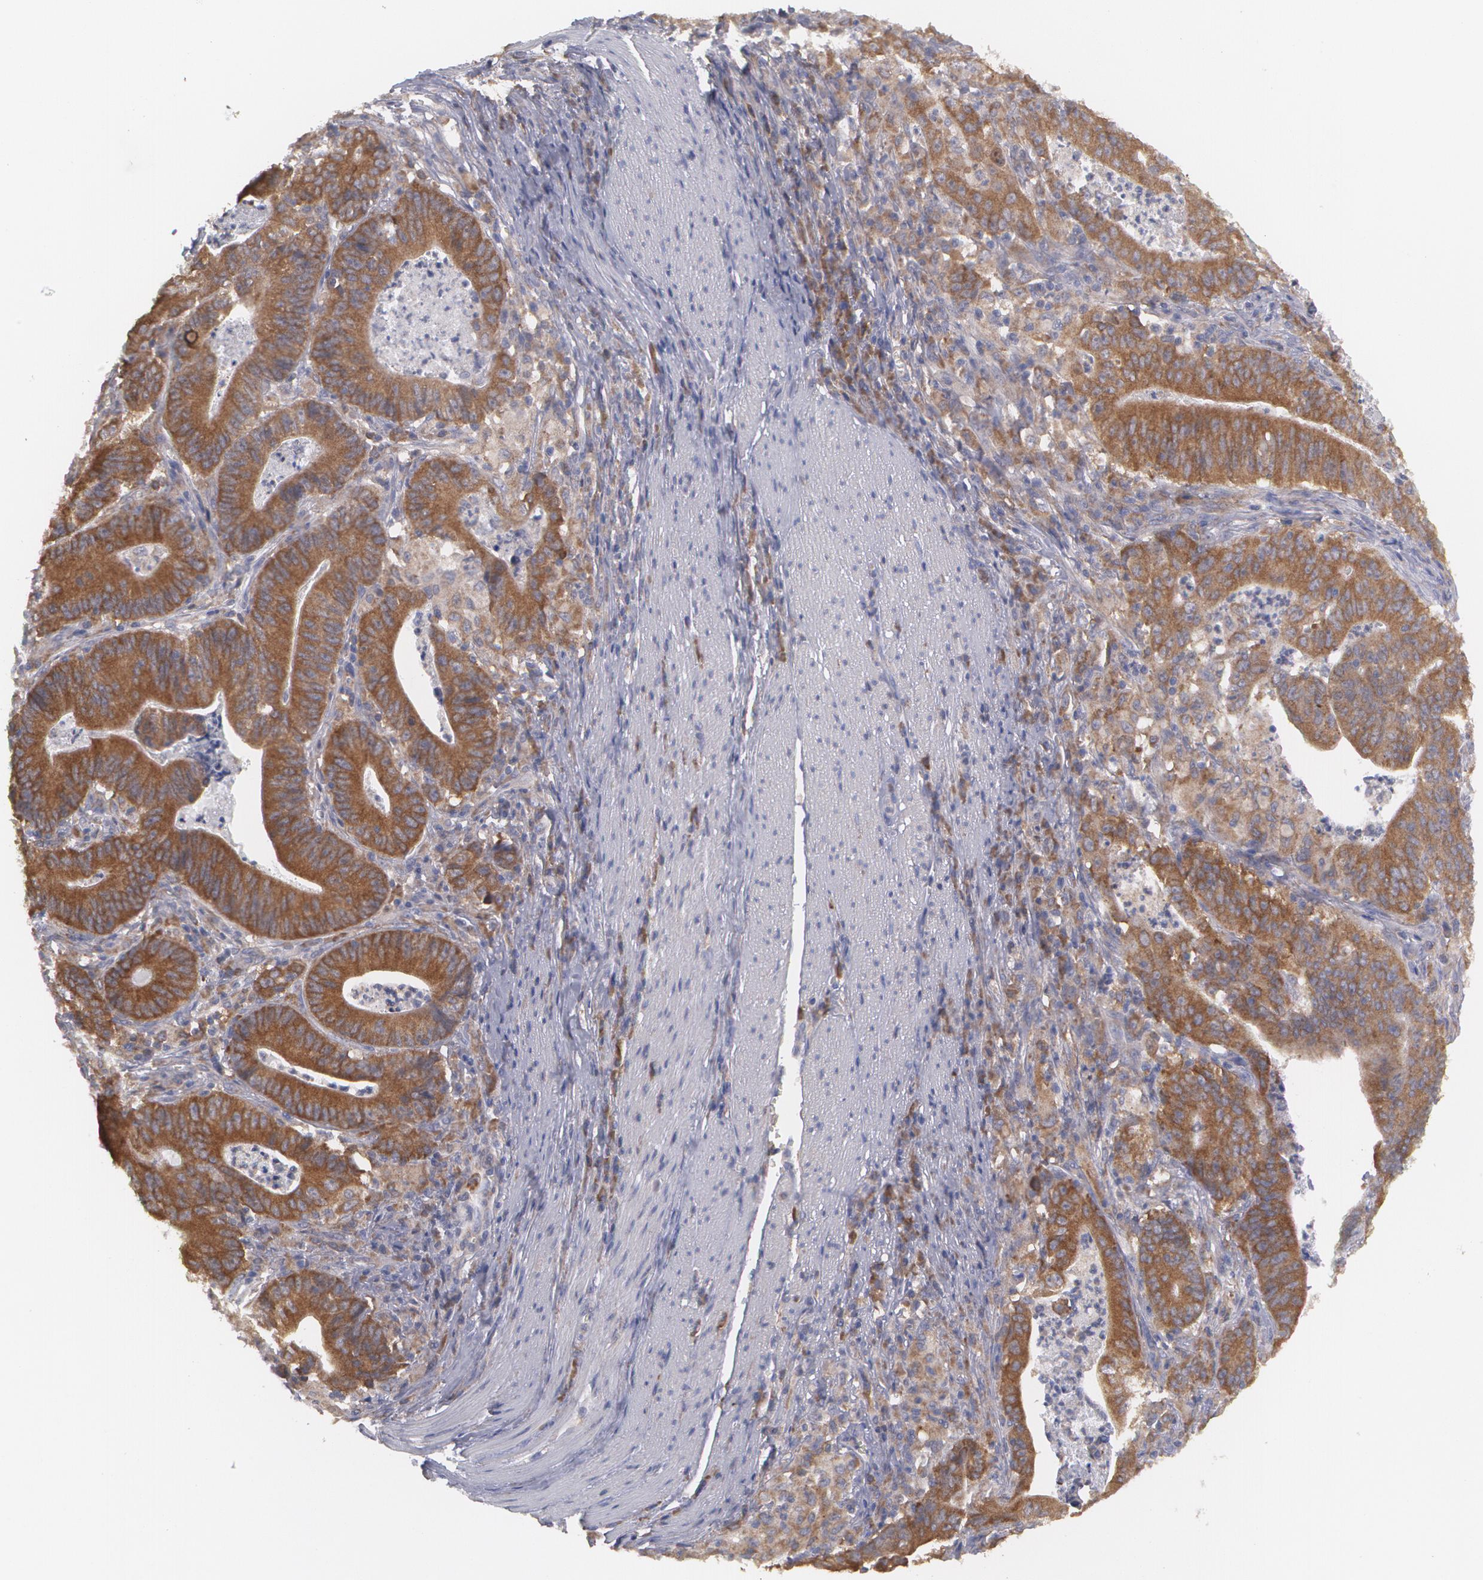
{"staining": {"intensity": "strong", "quantity": ">75%", "location": "cytoplasmic/membranous"}, "tissue": "stomach cancer", "cell_type": "Tumor cells", "image_type": "cancer", "snomed": [{"axis": "morphology", "description": "Adenocarcinoma, NOS"}, {"axis": "topography", "description": "Stomach, lower"}], "caption": "Immunohistochemistry image of stomach cancer (adenocarcinoma) stained for a protein (brown), which shows high levels of strong cytoplasmic/membranous positivity in about >75% of tumor cells.", "gene": "MTHFD1", "patient": {"sex": "female", "age": 86}}